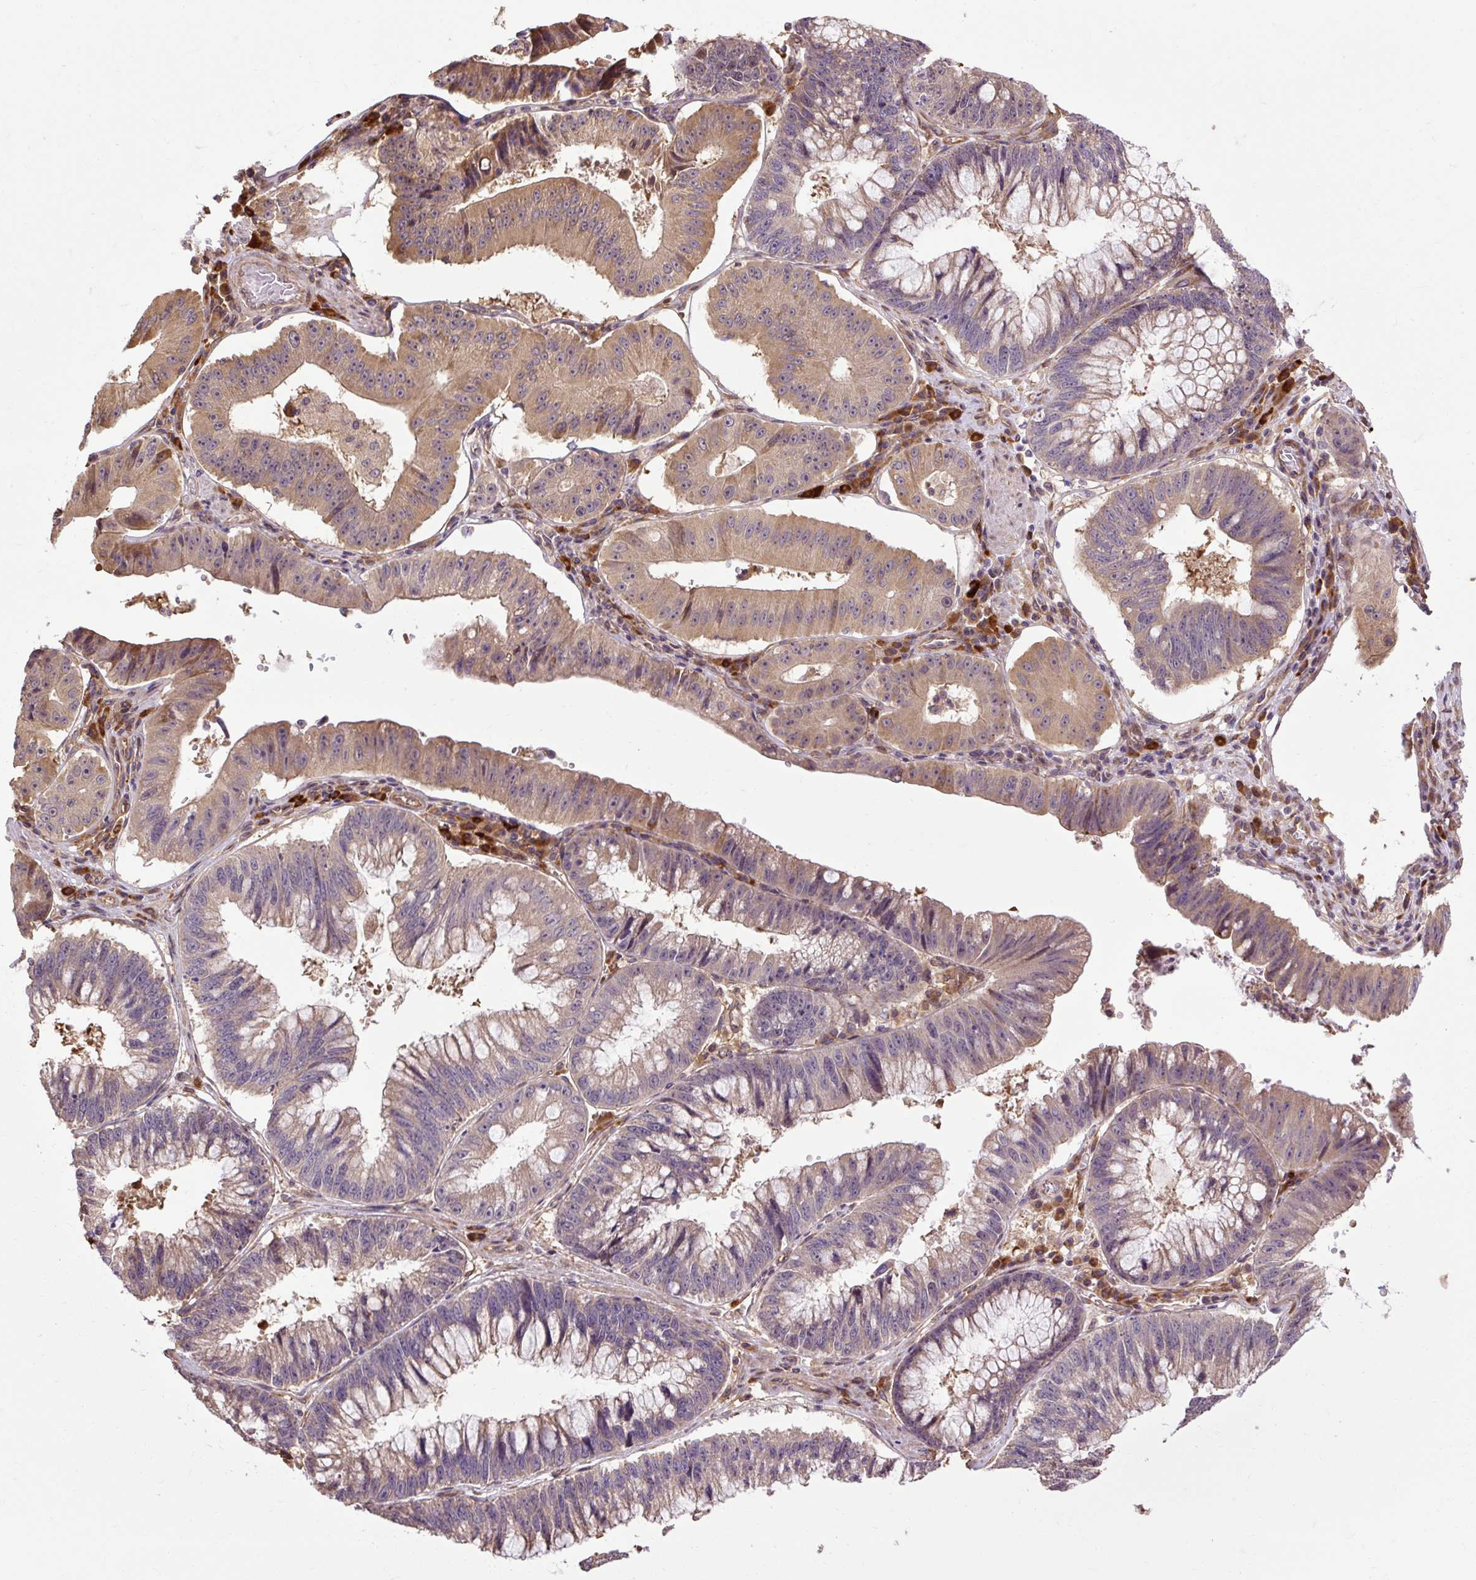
{"staining": {"intensity": "moderate", "quantity": "<25%", "location": "cytoplasmic/membranous"}, "tissue": "stomach cancer", "cell_type": "Tumor cells", "image_type": "cancer", "snomed": [{"axis": "morphology", "description": "Adenocarcinoma, NOS"}, {"axis": "topography", "description": "Stomach"}], "caption": "Stomach cancer tissue demonstrates moderate cytoplasmic/membranous positivity in approximately <25% of tumor cells Using DAB (3,3'-diaminobenzidine) (brown) and hematoxylin (blue) stains, captured at high magnification using brightfield microscopy.", "gene": "FLRT1", "patient": {"sex": "male", "age": 59}}